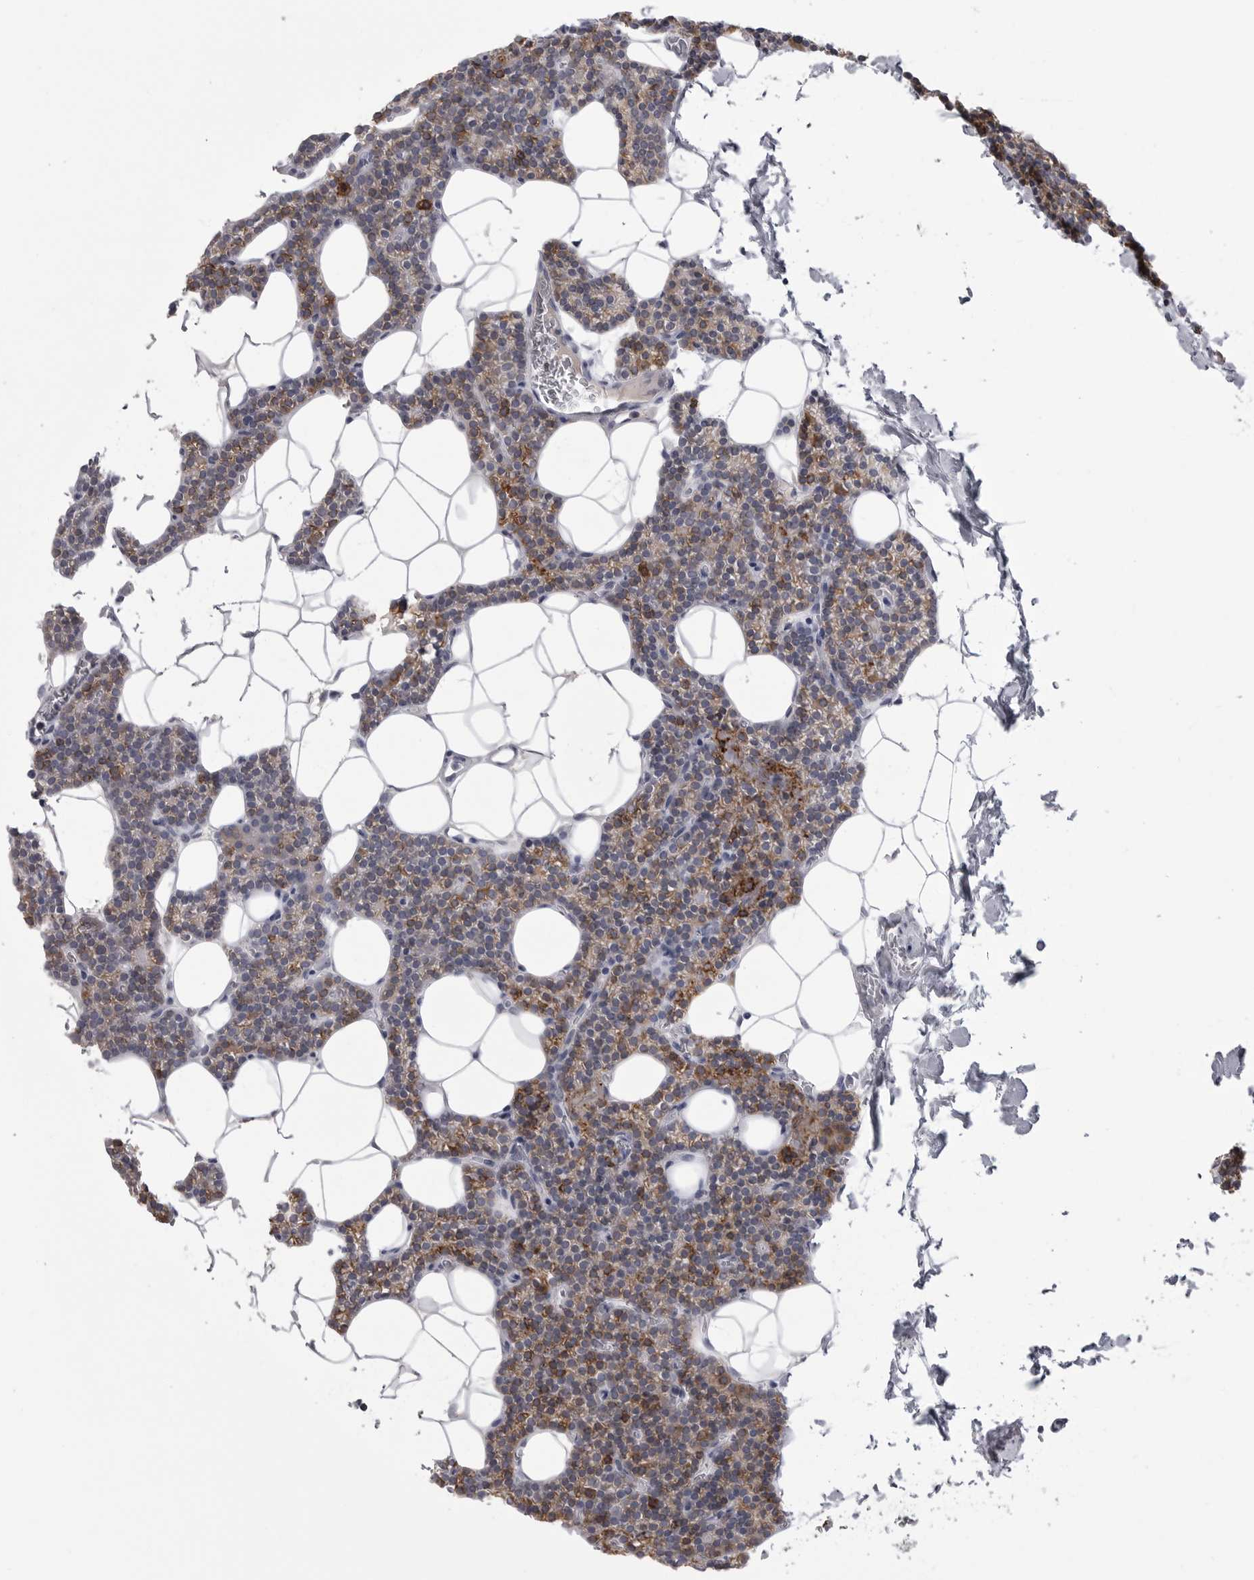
{"staining": {"intensity": "moderate", "quantity": "<25%", "location": "cytoplasmic/membranous"}, "tissue": "parathyroid gland", "cell_type": "Glandular cells", "image_type": "normal", "snomed": [{"axis": "morphology", "description": "Normal tissue, NOS"}, {"axis": "topography", "description": "Parathyroid gland"}], "caption": "This micrograph shows immunohistochemistry (IHC) staining of benign parathyroid gland, with low moderate cytoplasmic/membranous staining in approximately <25% of glandular cells.", "gene": "FKBP2", "patient": {"sex": "male", "age": 42}}